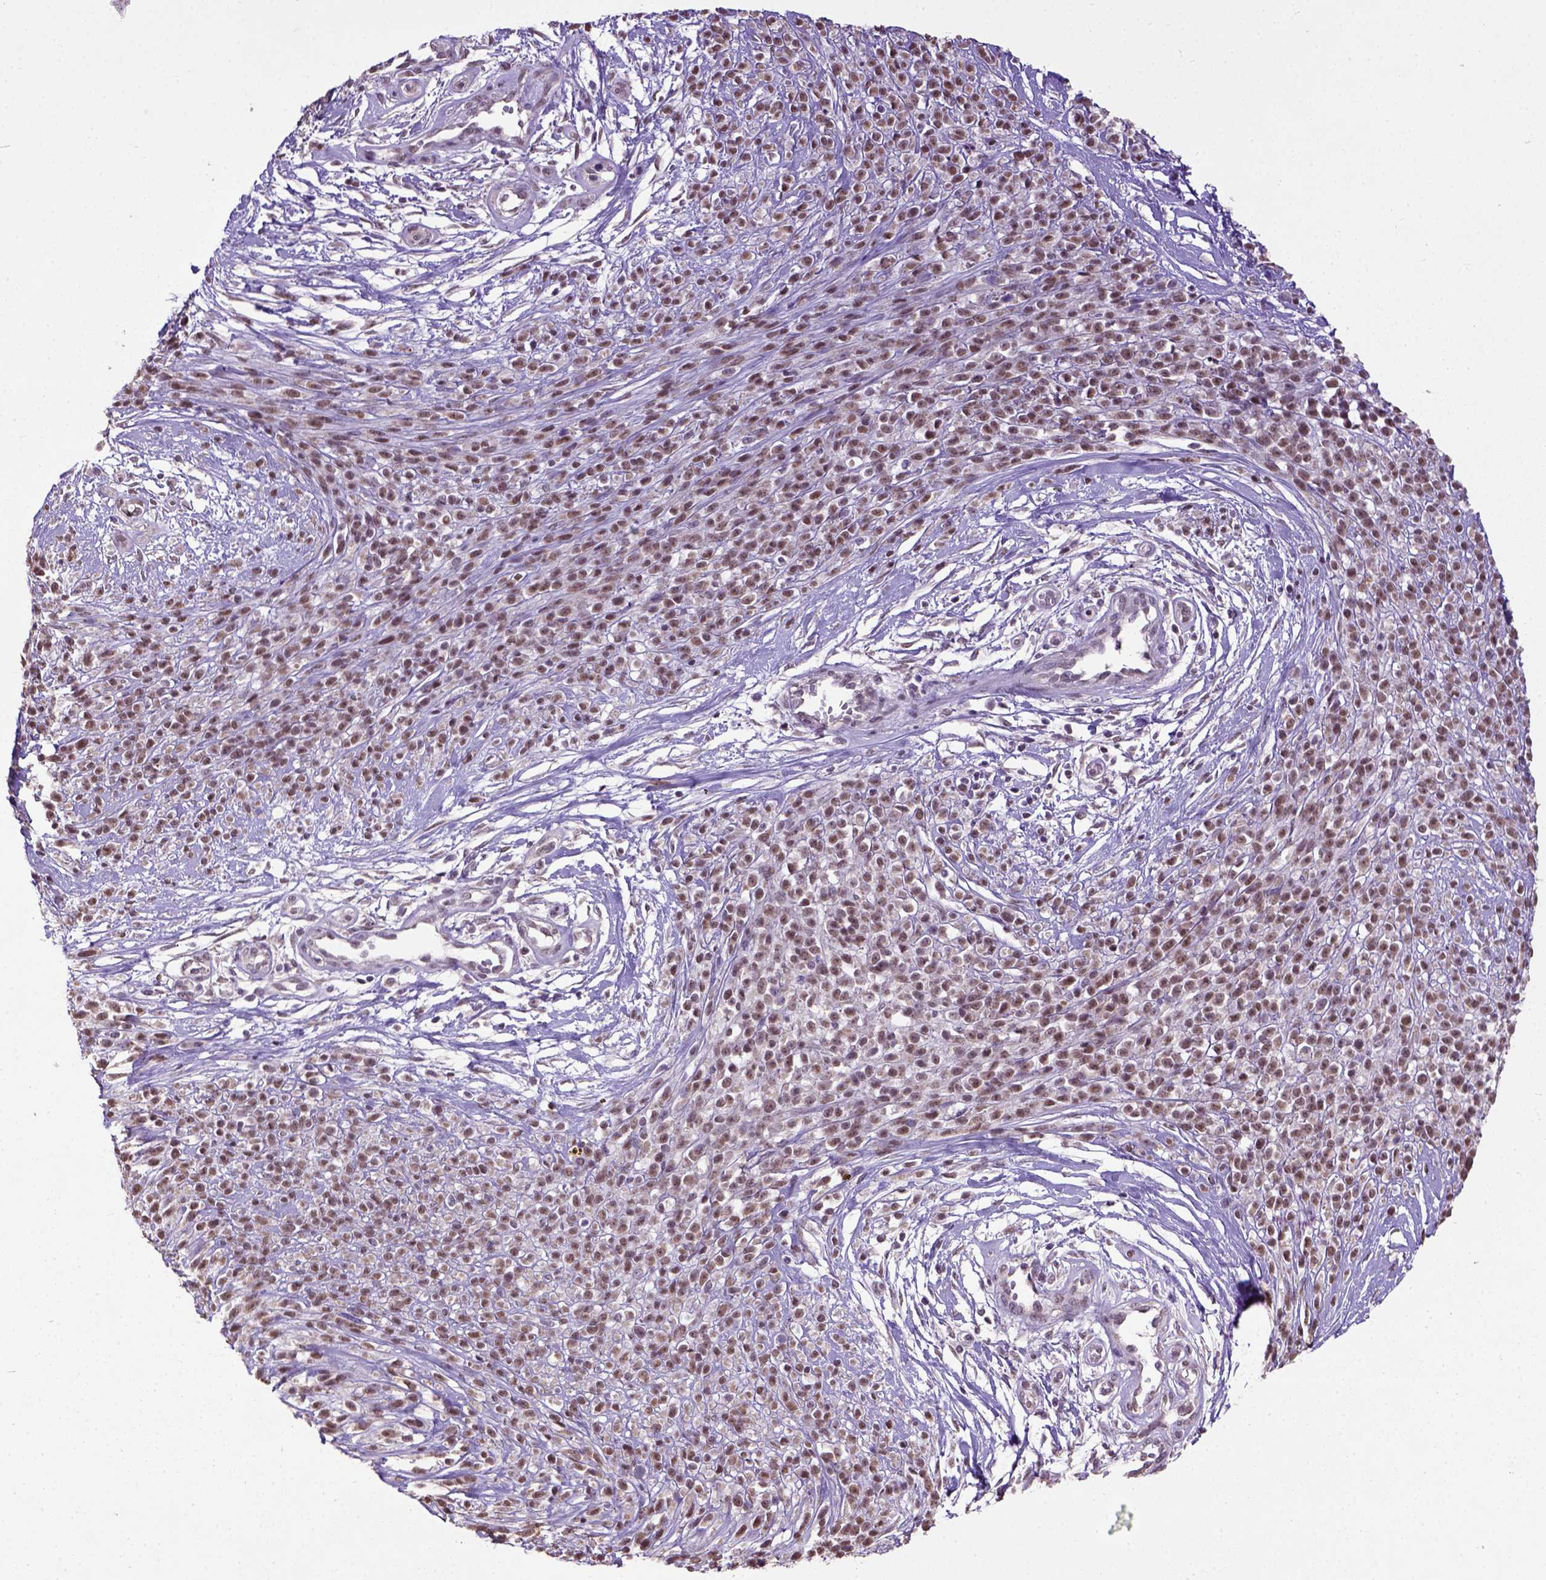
{"staining": {"intensity": "moderate", "quantity": ">75%", "location": "nuclear"}, "tissue": "melanoma", "cell_type": "Tumor cells", "image_type": "cancer", "snomed": [{"axis": "morphology", "description": "Malignant melanoma, NOS"}, {"axis": "topography", "description": "Skin"}, {"axis": "topography", "description": "Skin of trunk"}], "caption": "Immunohistochemical staining of human melanoma displays medium levels of moderate nuclear staining in about >75% of tumor cells.", "gene": "UBA3", "patient": {"sex": "male", "age": 74}}